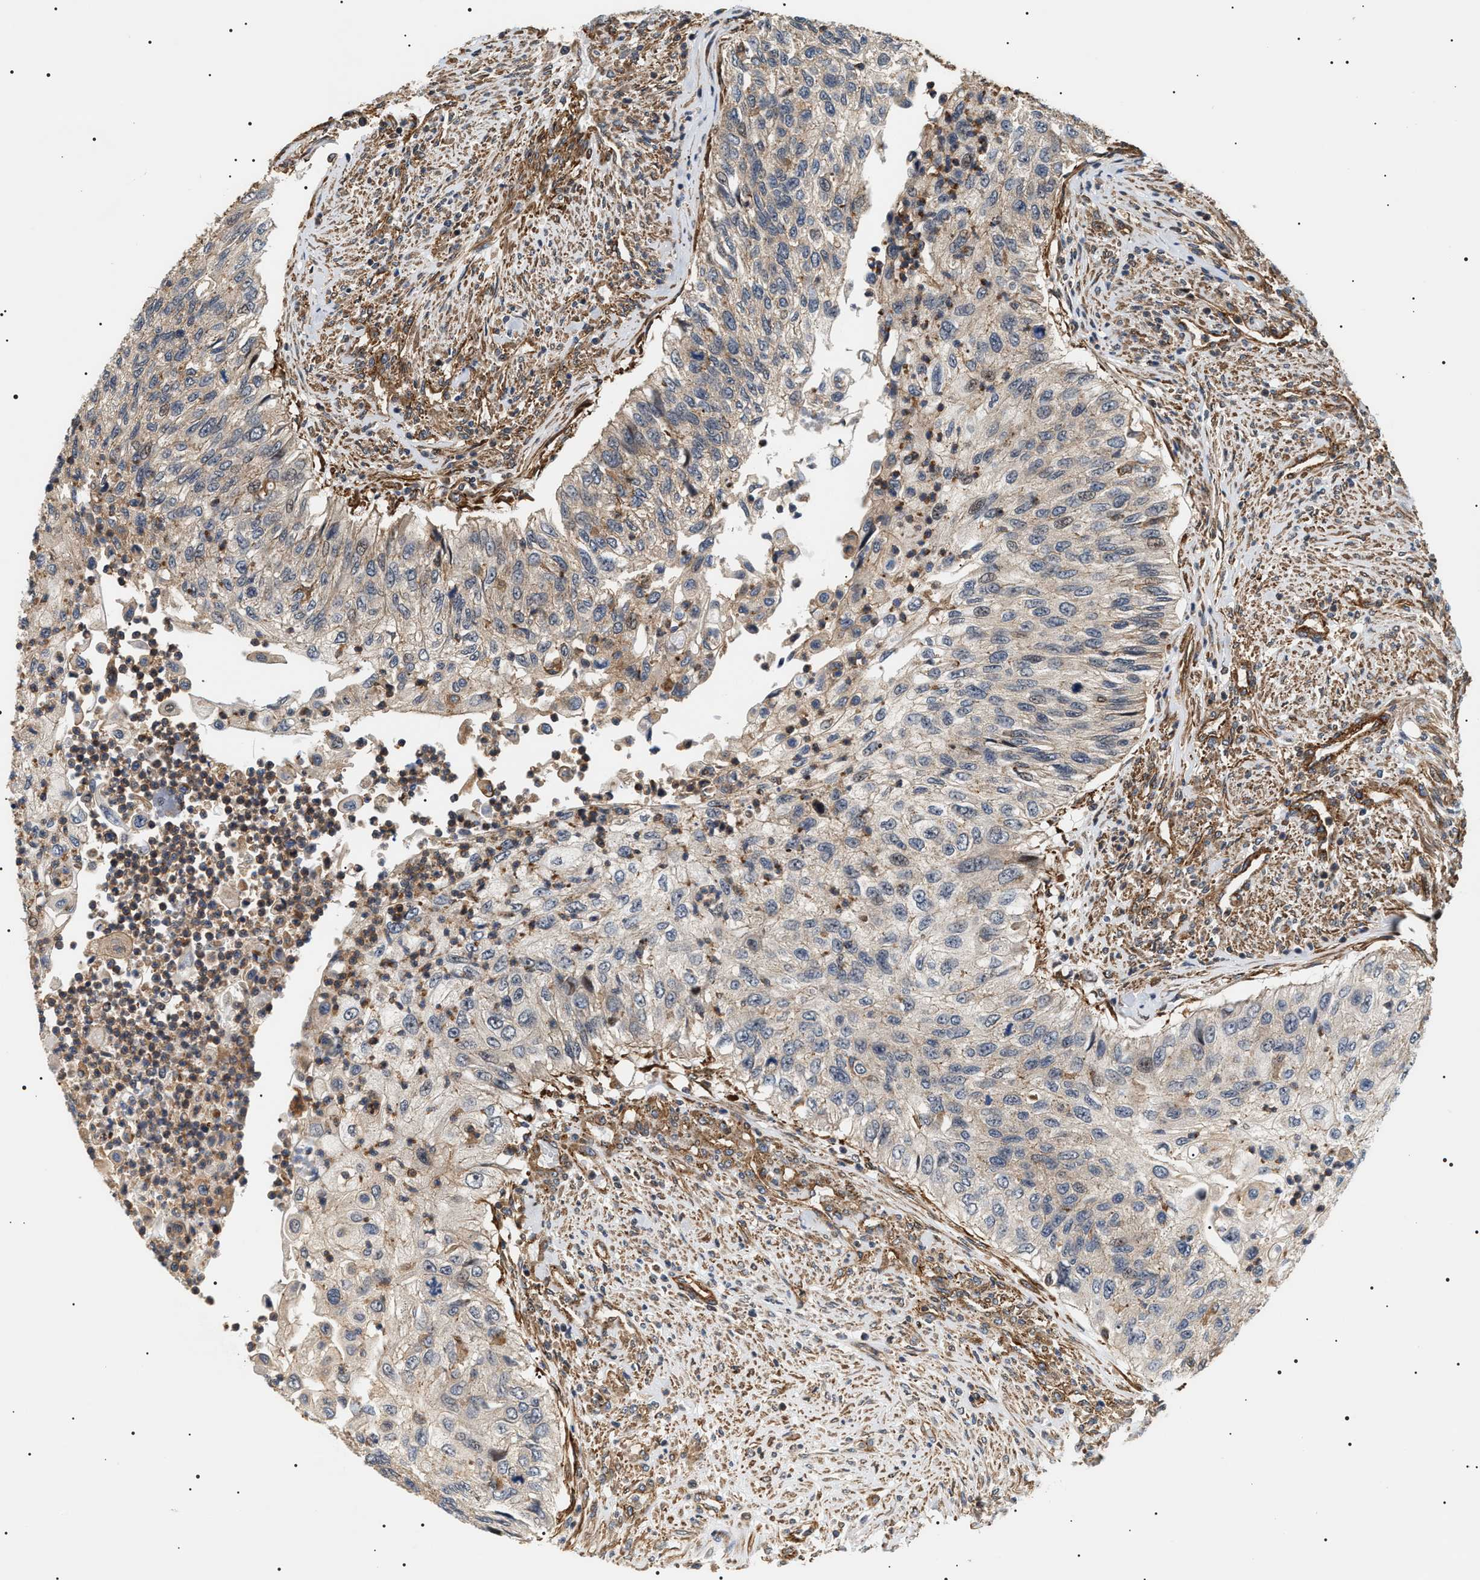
{"staining": {"intensity": "weak", "quantity": "<25%", "location": "cytoplasmic/membranous"}, "tissue": "urothelial cancer", "cell_type": "Tumor cells", "image_type": "cancer", "snomed": [{"axis": "morphology", "description": "Urothelial carcinoma, High grade"}, {"axis": "topography", "description": "Urinary bladder"}], "caption": "A high-resolution micrograph shows immunohistochemistry (IHC) staining of urothelial cancer, which exhibits no significant expression in tumor cells.", "gene": "SH3GLB2", "patient": {"sex": "female", "age": 60}}